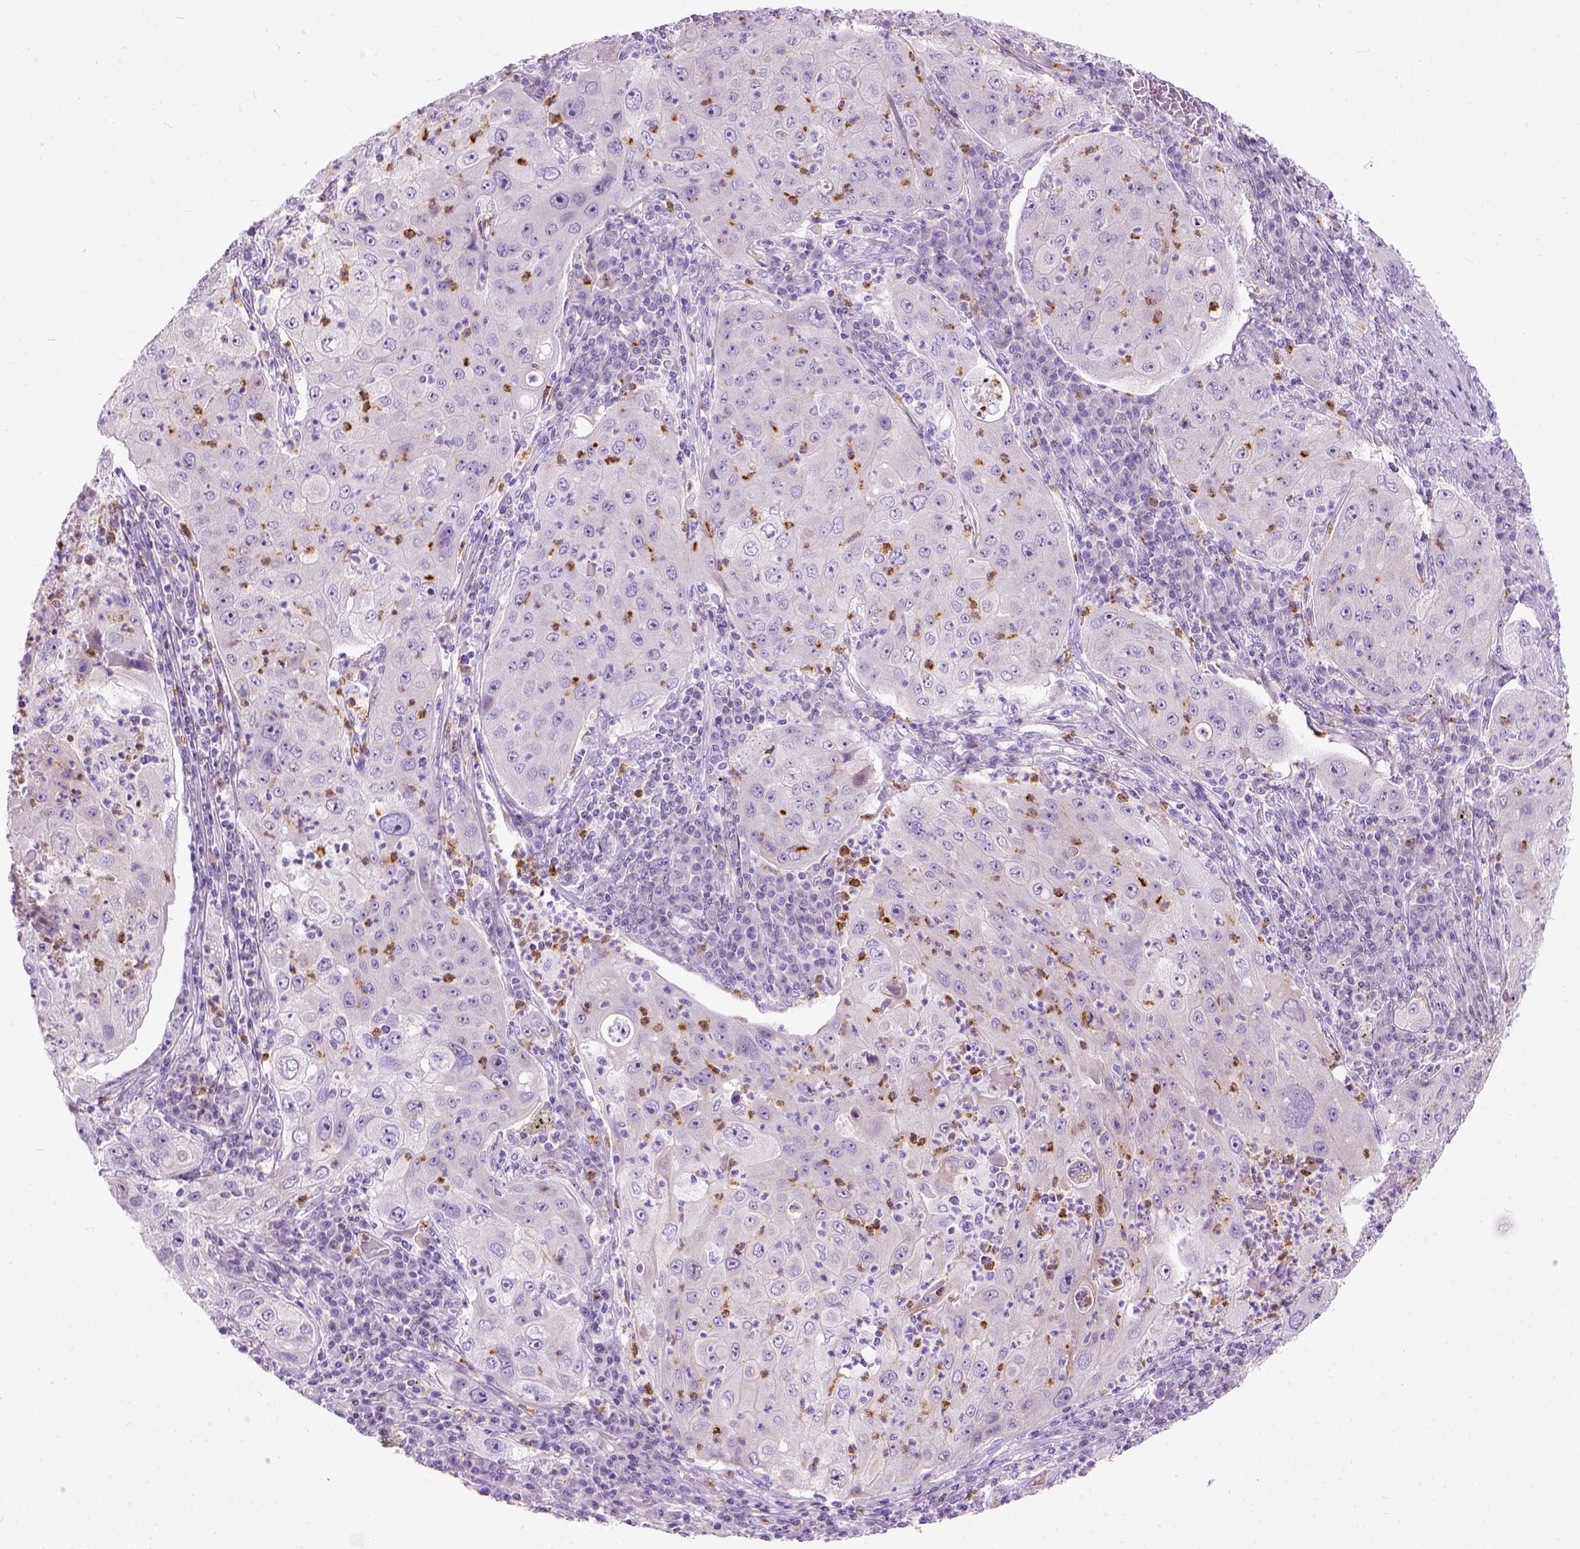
{"staining": {"intensity": "negative", "quantity": "none", "location": "none"}, "tissue": "lung cancer", "cell_type": "Tumor cells", "image_type": "cancer", "snomed": [{"axis": "morphology", "description": "Squamous cell carcinoma, NOS"}, {"axis": "topography", "description": "Lung"}], "caption": "A high-resolution photomicrograph shows IHC staining of lung cancer, which displays no significant expression in tumor cells. Nuclei are stained in blue.", "gene": "MAPT", "patient": {"sex": "female", "age": 59}}